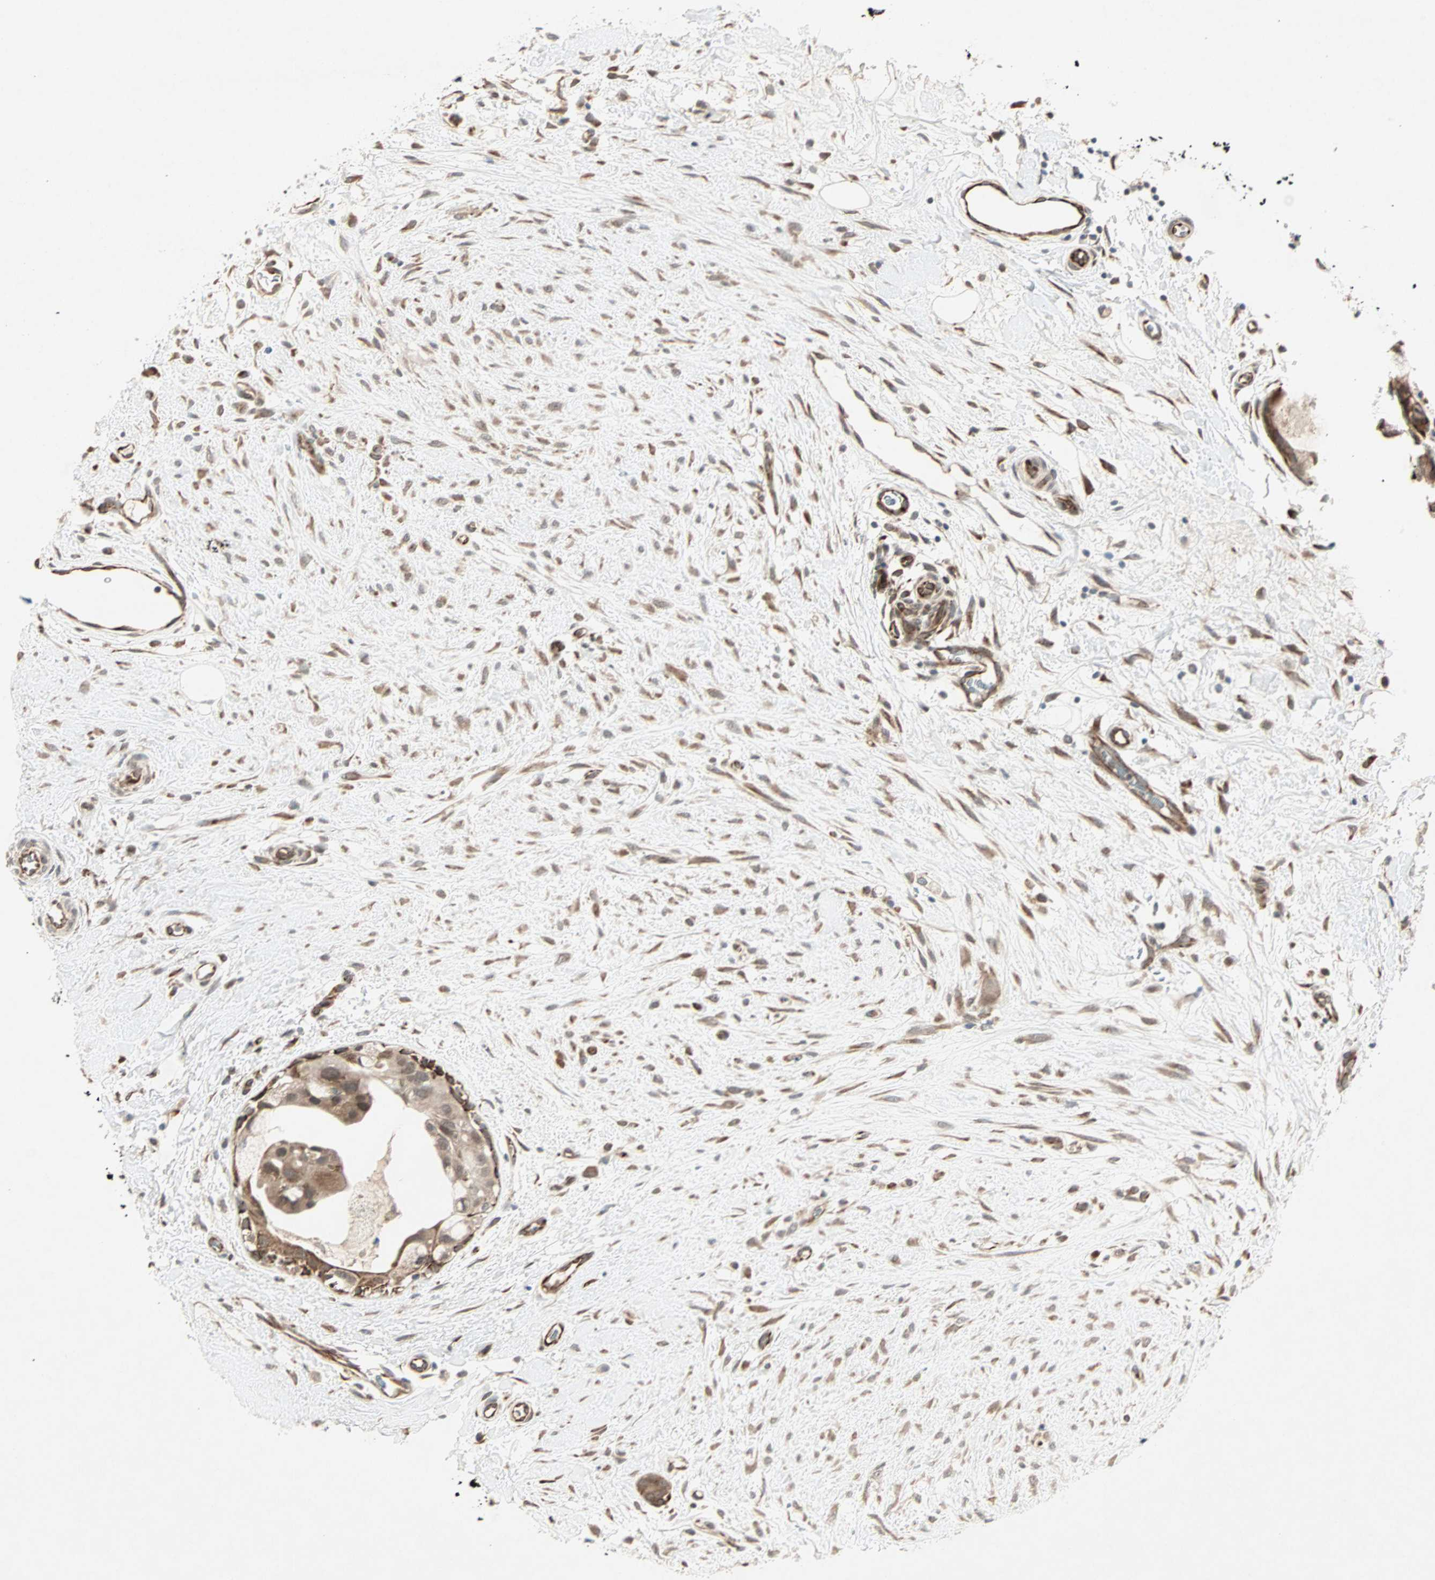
{"staining": {"intensity": "moderate", "quantity": ">75%", "location": "cytoplasmic/membranous"}, "tissue": "breast cancer", "cell_type": "Tumor cells", "image_type": "cancer", "snomed": [{"axis": "morphology", "description": "Duct carcinoma"}, {"axis": "topography", "description": "Breast"}], "caption": "Infiltrating ductal carcinoma (breast) stained with a brown dye shows moderate cytoplasmic/membranous positive positivity in about >75% of tumor cells.", "gene": "ZNF37A", "patient": {"sex": "female", "age": 40}}